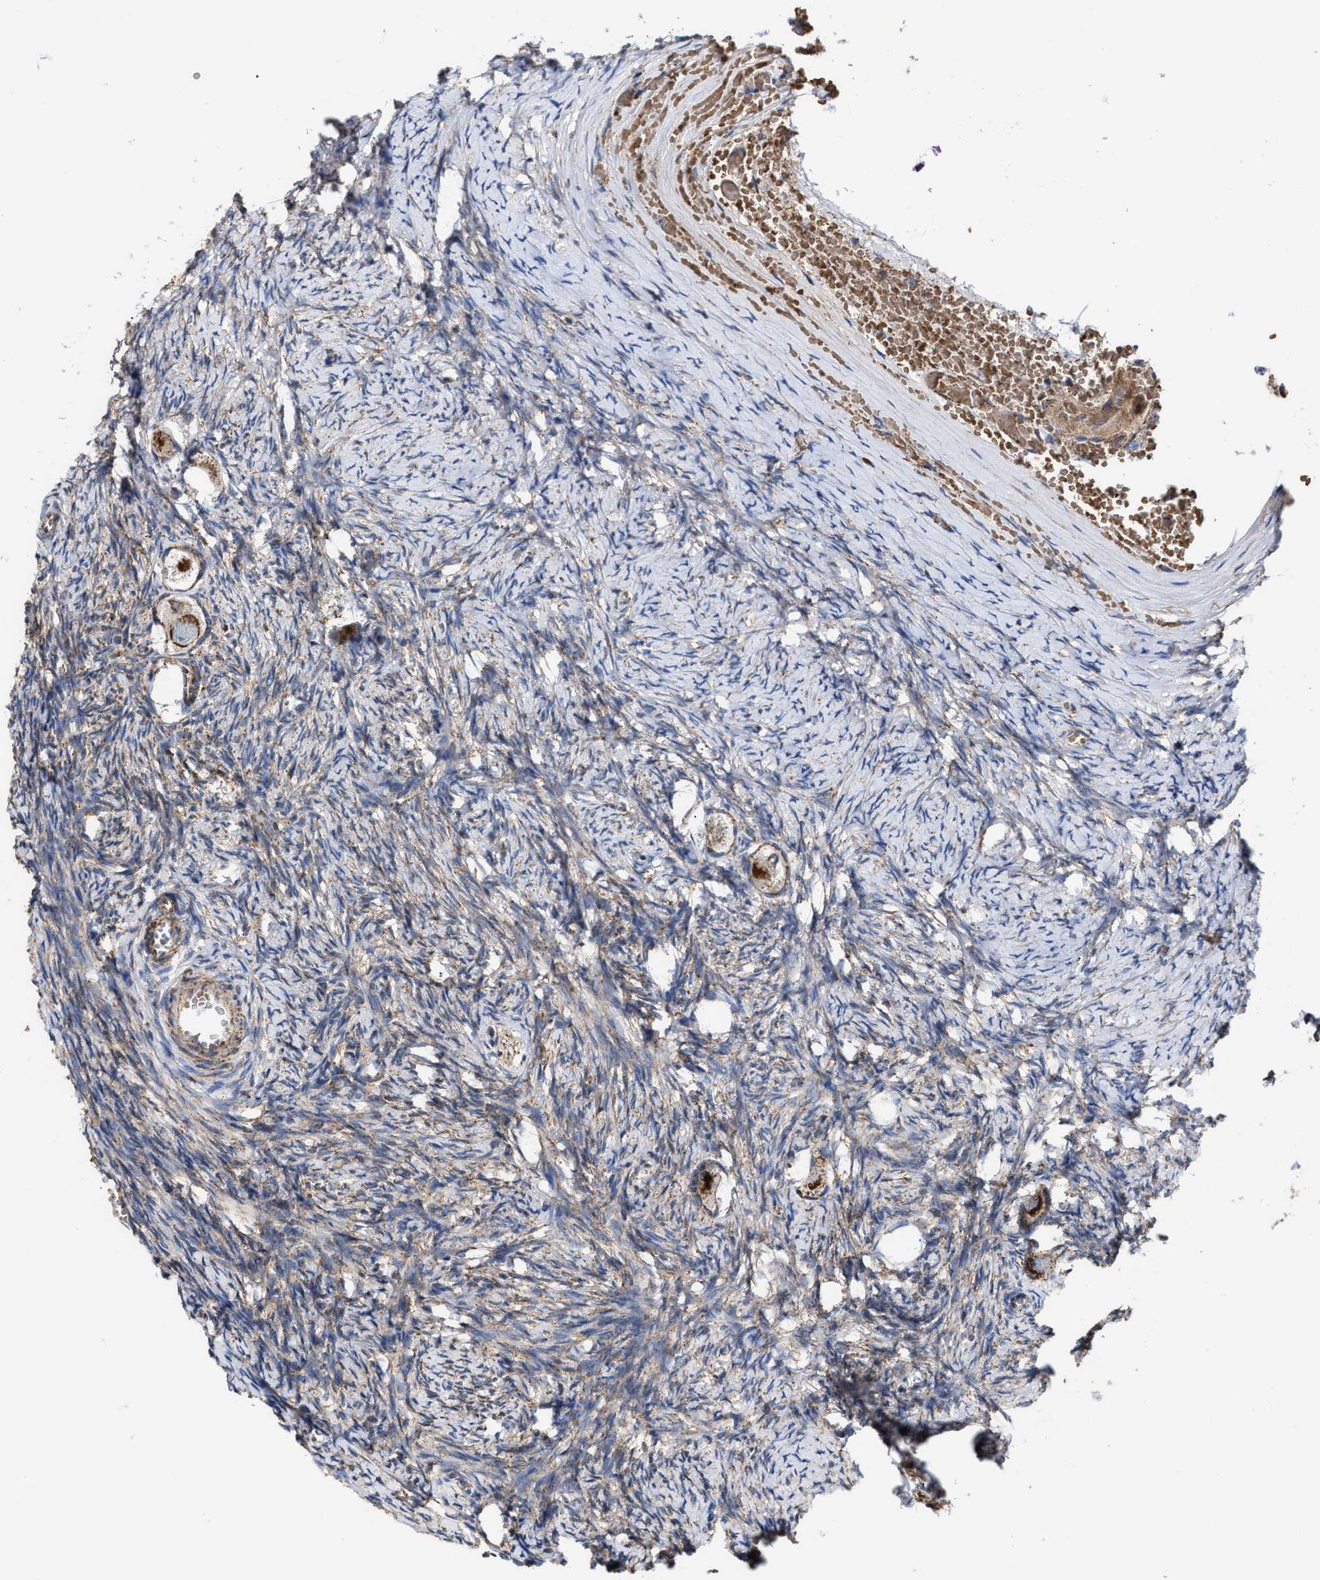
{"staining": {"intensity": "moderate", "quantity": ">75%", "location": "cytoplasmic/membranous"}, "tissue": "ovary", "cell_type": "Follicle cells", "image_type": "normal", "snomed": [{"axis": "morphology", "description": "Normal tissue, NOS"}, {"axis": "topography", "description": "Ovary"}], "caption": "Ovary was stained to show a protein in brown. There is medium levels of moderate cytoplasmic/membranous positivity in about >75% of follicle cells.", "gene": "MECR", "patient": {"sex": "female", "age": 27}}